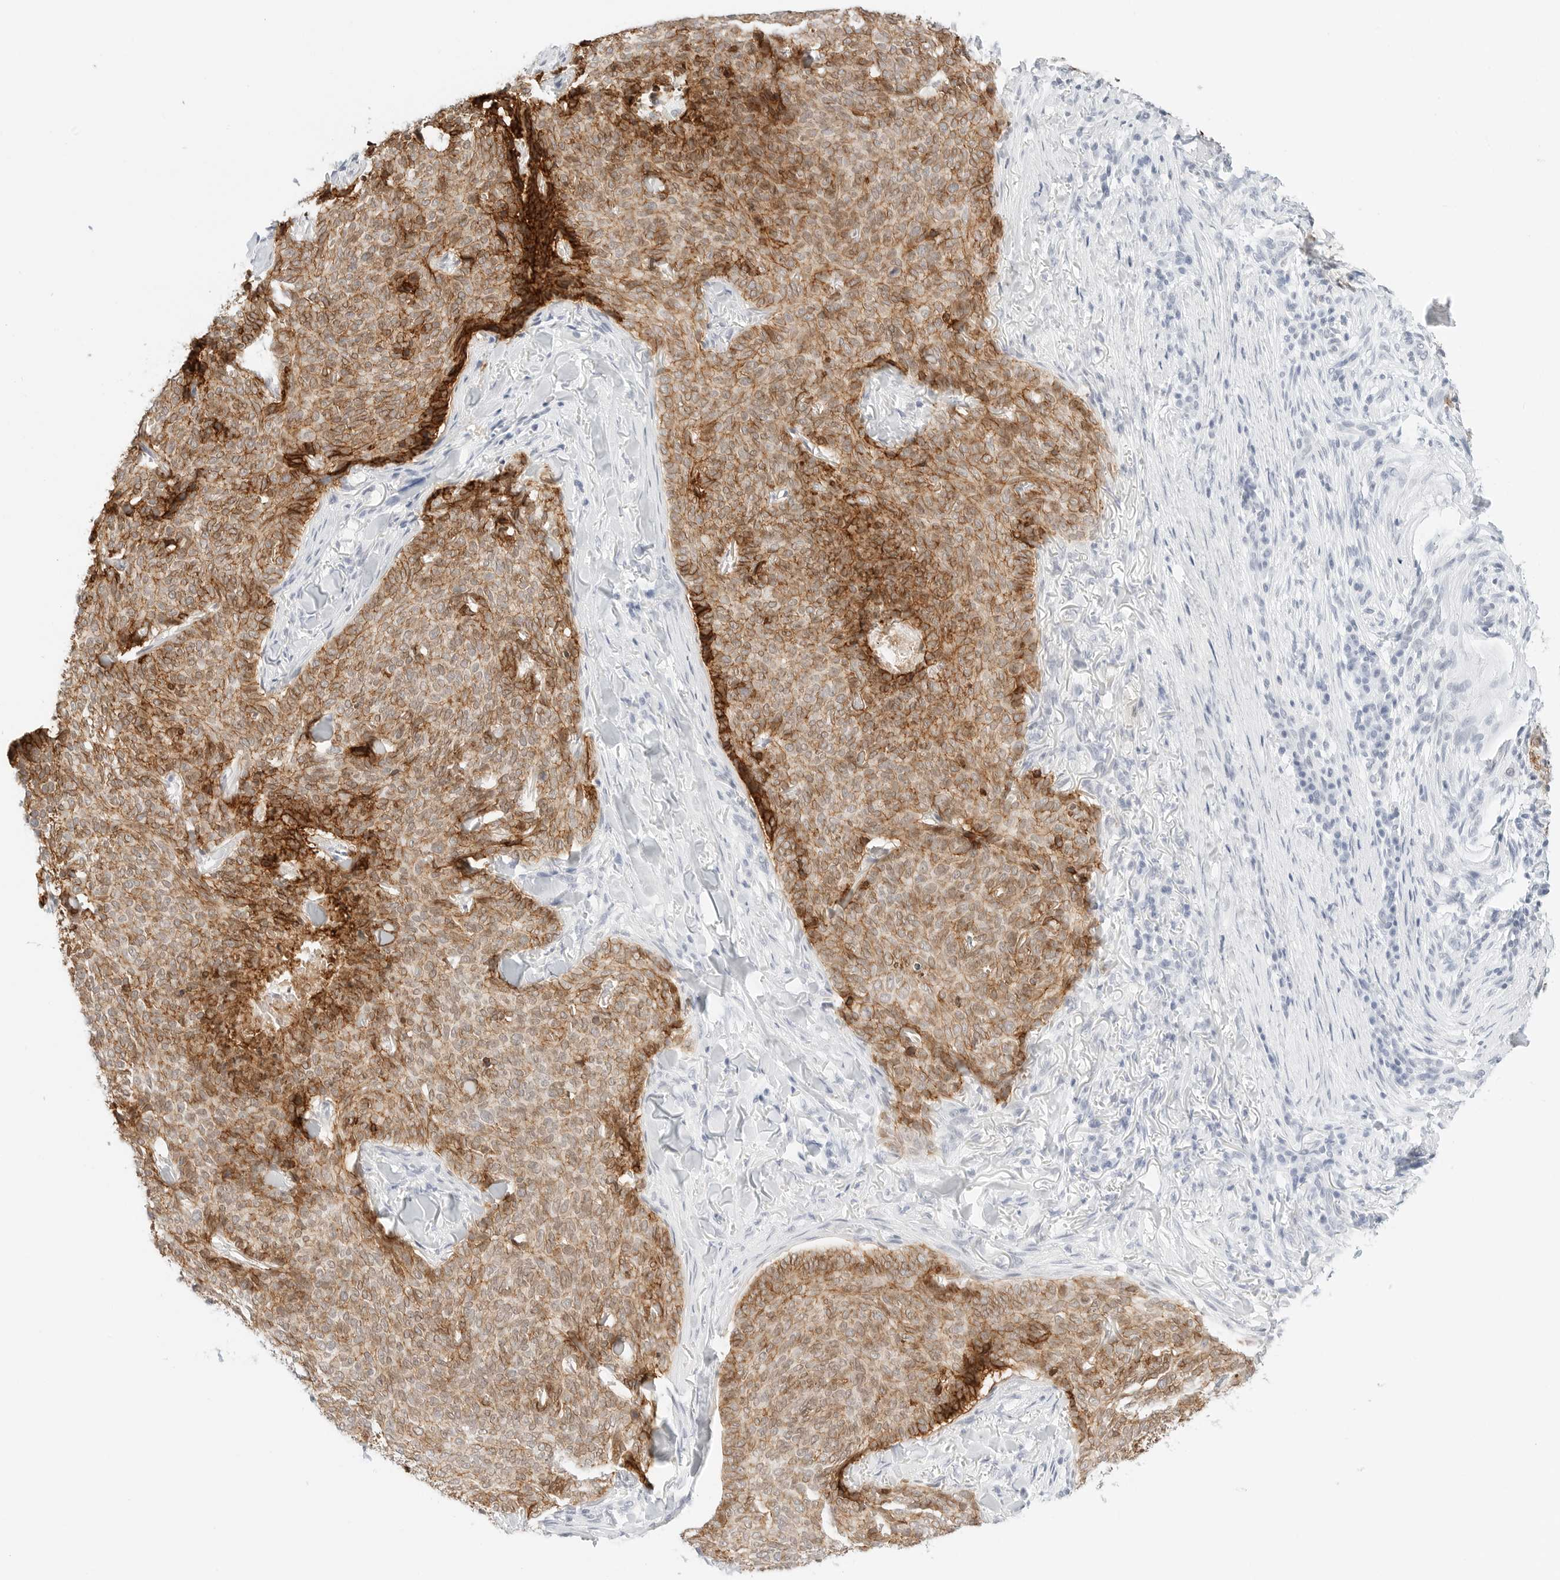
{"staining": {"intensity": "moderate", "quantity": ">75%", "location": "cytoplasmic/membranous"}, "tissue": "skin cancer", "cell_type": "Tumor cells", "image_type": "cancer", "snomed": [{"axis": "morphology", "description": "Normal tissue, NOS"}, {"axis": "morphology", "description": "Basal cell carcinoma"}, {"axis": "topography", "description": "Skin"}], "caption": "A micrograph showing moderate cytoplasmic/membranous positivity in approximately >75% of tumor cells in skin cancer (basal cell carcinoma), as visualized by brown immunohistochemical staining.", "gene": "CDH1", "patient": {"sex": "male", "age": 50}}